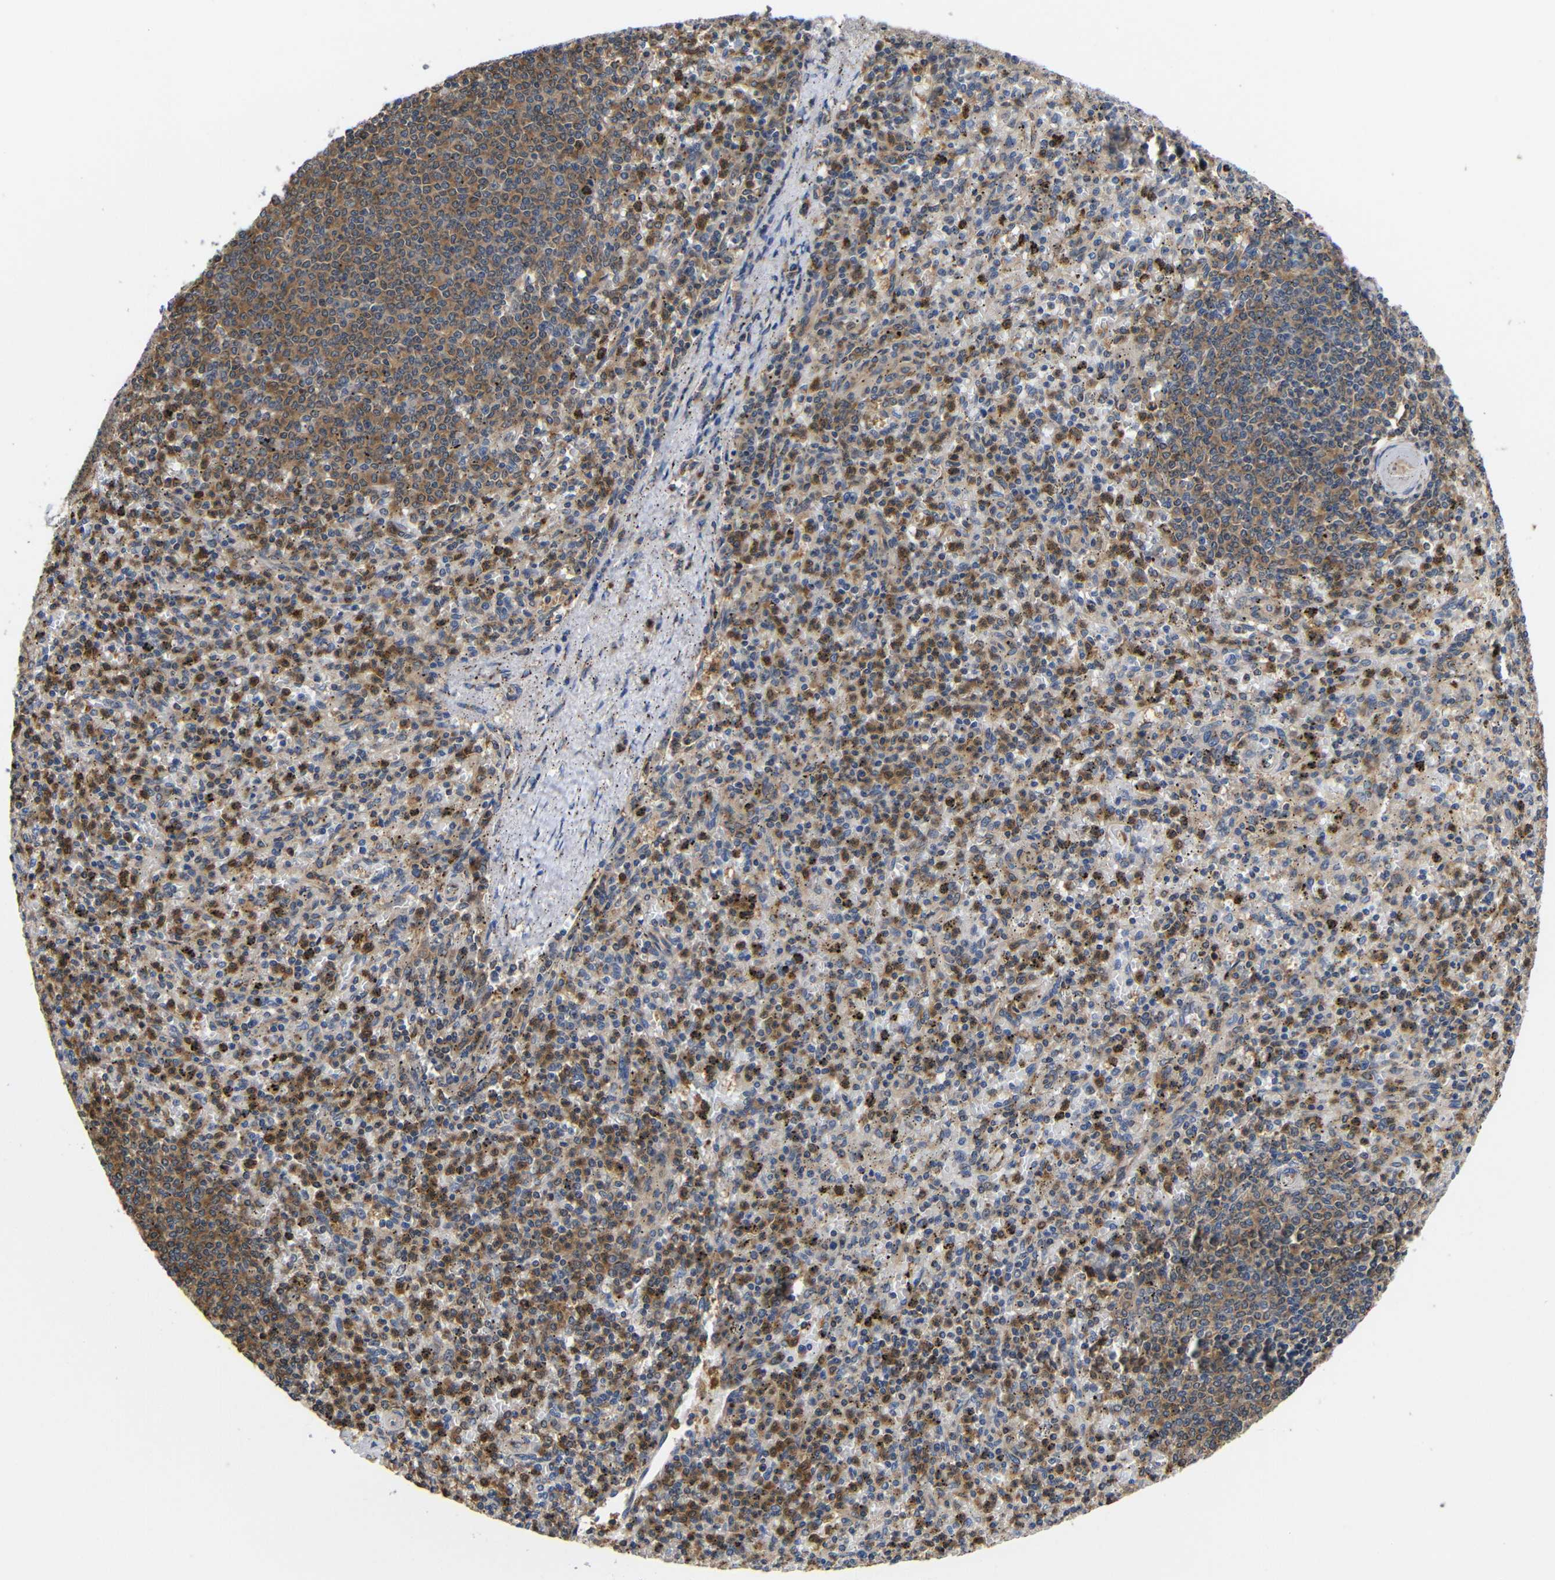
{"staining": {"intensity": "moderate", "quantity": "25%-75%", "location": "cytoplasmic/membranous"}, "tissue": "spleen", "cell_type": "Cells in red pulp", "image_type": "normal", "snomed": [{"axis": "morphology", "description": "Normal tissue, NOS"}, {"axis": "topography", "description": "Spleen"}], "caption": "Spleen stained with a brown dye demonstrates moderate cytoplasmic/membranous positive expression in approximately 25%-75% of cells in red pulp.", "gene": "LRRCC1", "patient": {"sex": "male", "age": 72}}